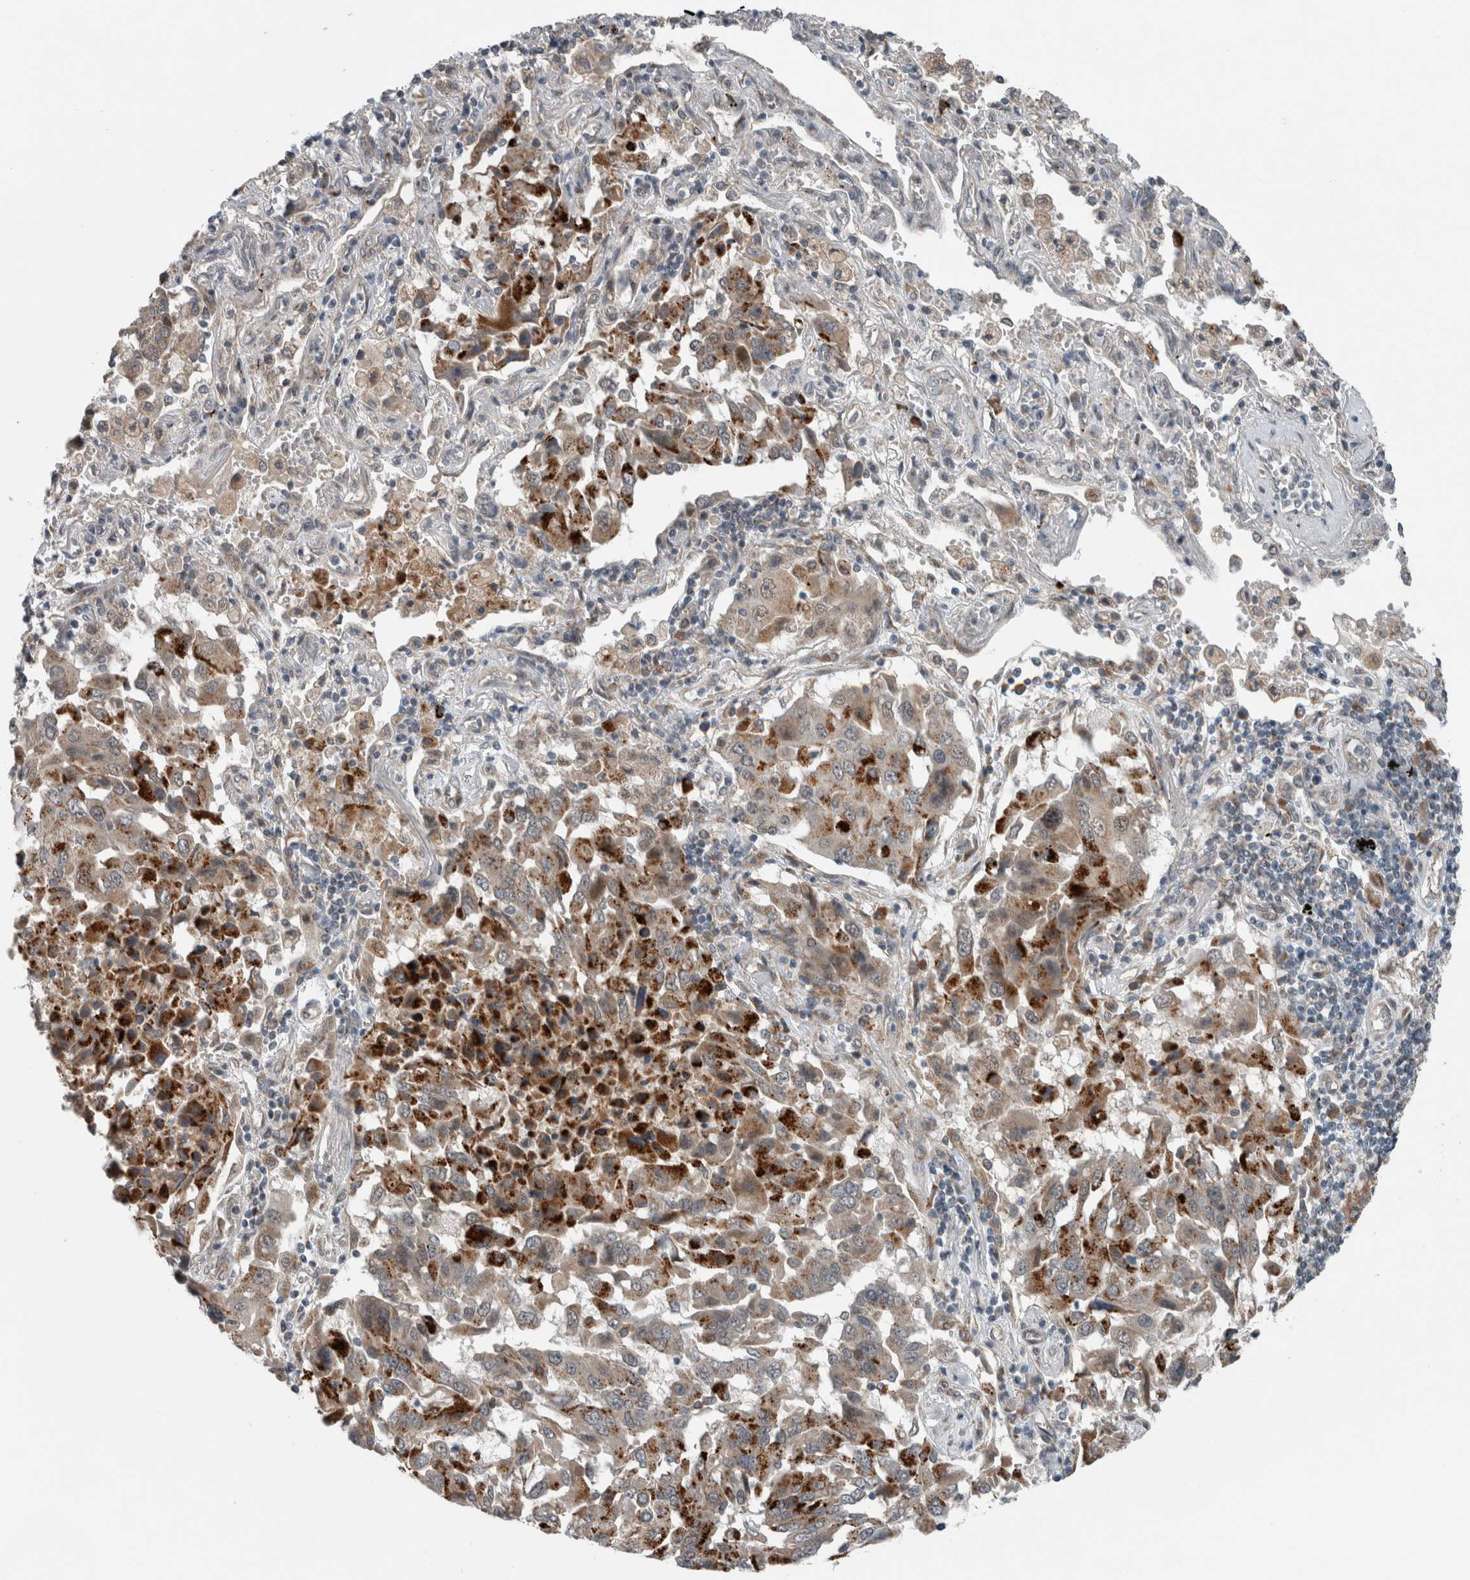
{"staining": {"intensity": "moderate", "quantity": ">75%", "location": "cytoplasmic/membranous"}, "tissue": "lung cancer", "cell_type": "Tumor cells", "image_type": "cancer", "snomed": [{"axis": "morphology", "description": "Adenocarcinoma, NOS"}, {"axis": "topography", "description": "Lung"}], "caption": "Brown immunohistochemical staining in human lung adenocarcinoma shows moderate cytoplasmic/membranous positivity in about >75% of tumor cells.", "gene": "GBA2", "patient": {"sex": "female", "age": 65}}